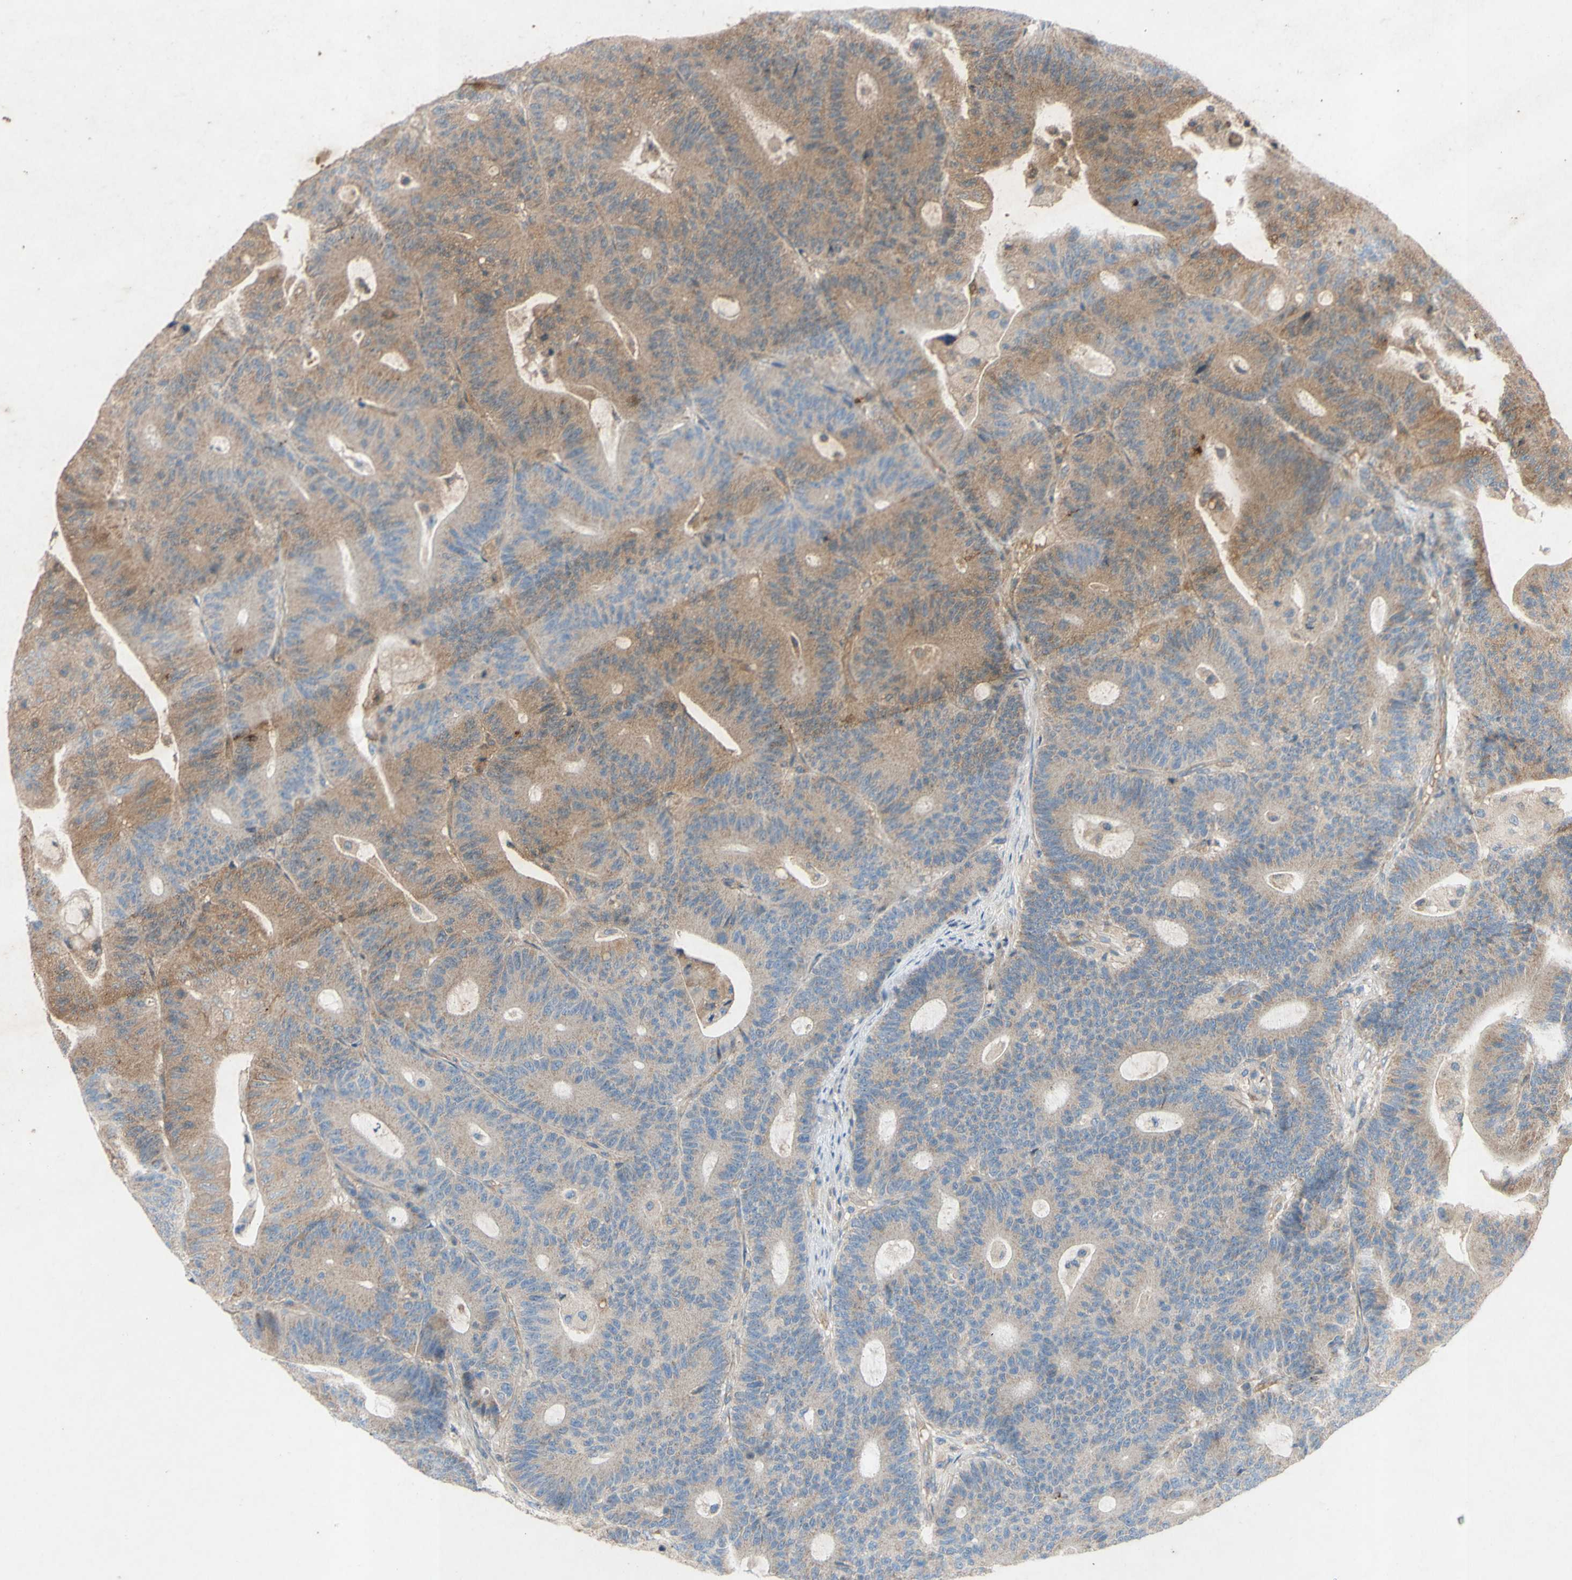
{"staining": {"intensity": "weak", "quantity": ">75%", "location": "cytoplasmic/membranous"}, "tissue": "colorectal cancer", "cell_type": "Tumor cells", "image_type": "cancer", "snomed": [{"axis": "morphology", "description": "Adenocarcinoma, NOS"}, {"axis": "topography", "description": "Colon"}], "caption": "IHC histopathology image of human colorectal adenocarcinoma stained for a protein (brown), which displays low levels of weak cytoplasmic/membranous expression in approximately >75% of tumor cells.", "gene": "TST", "patient": {"sex": "female", "age": 84}}